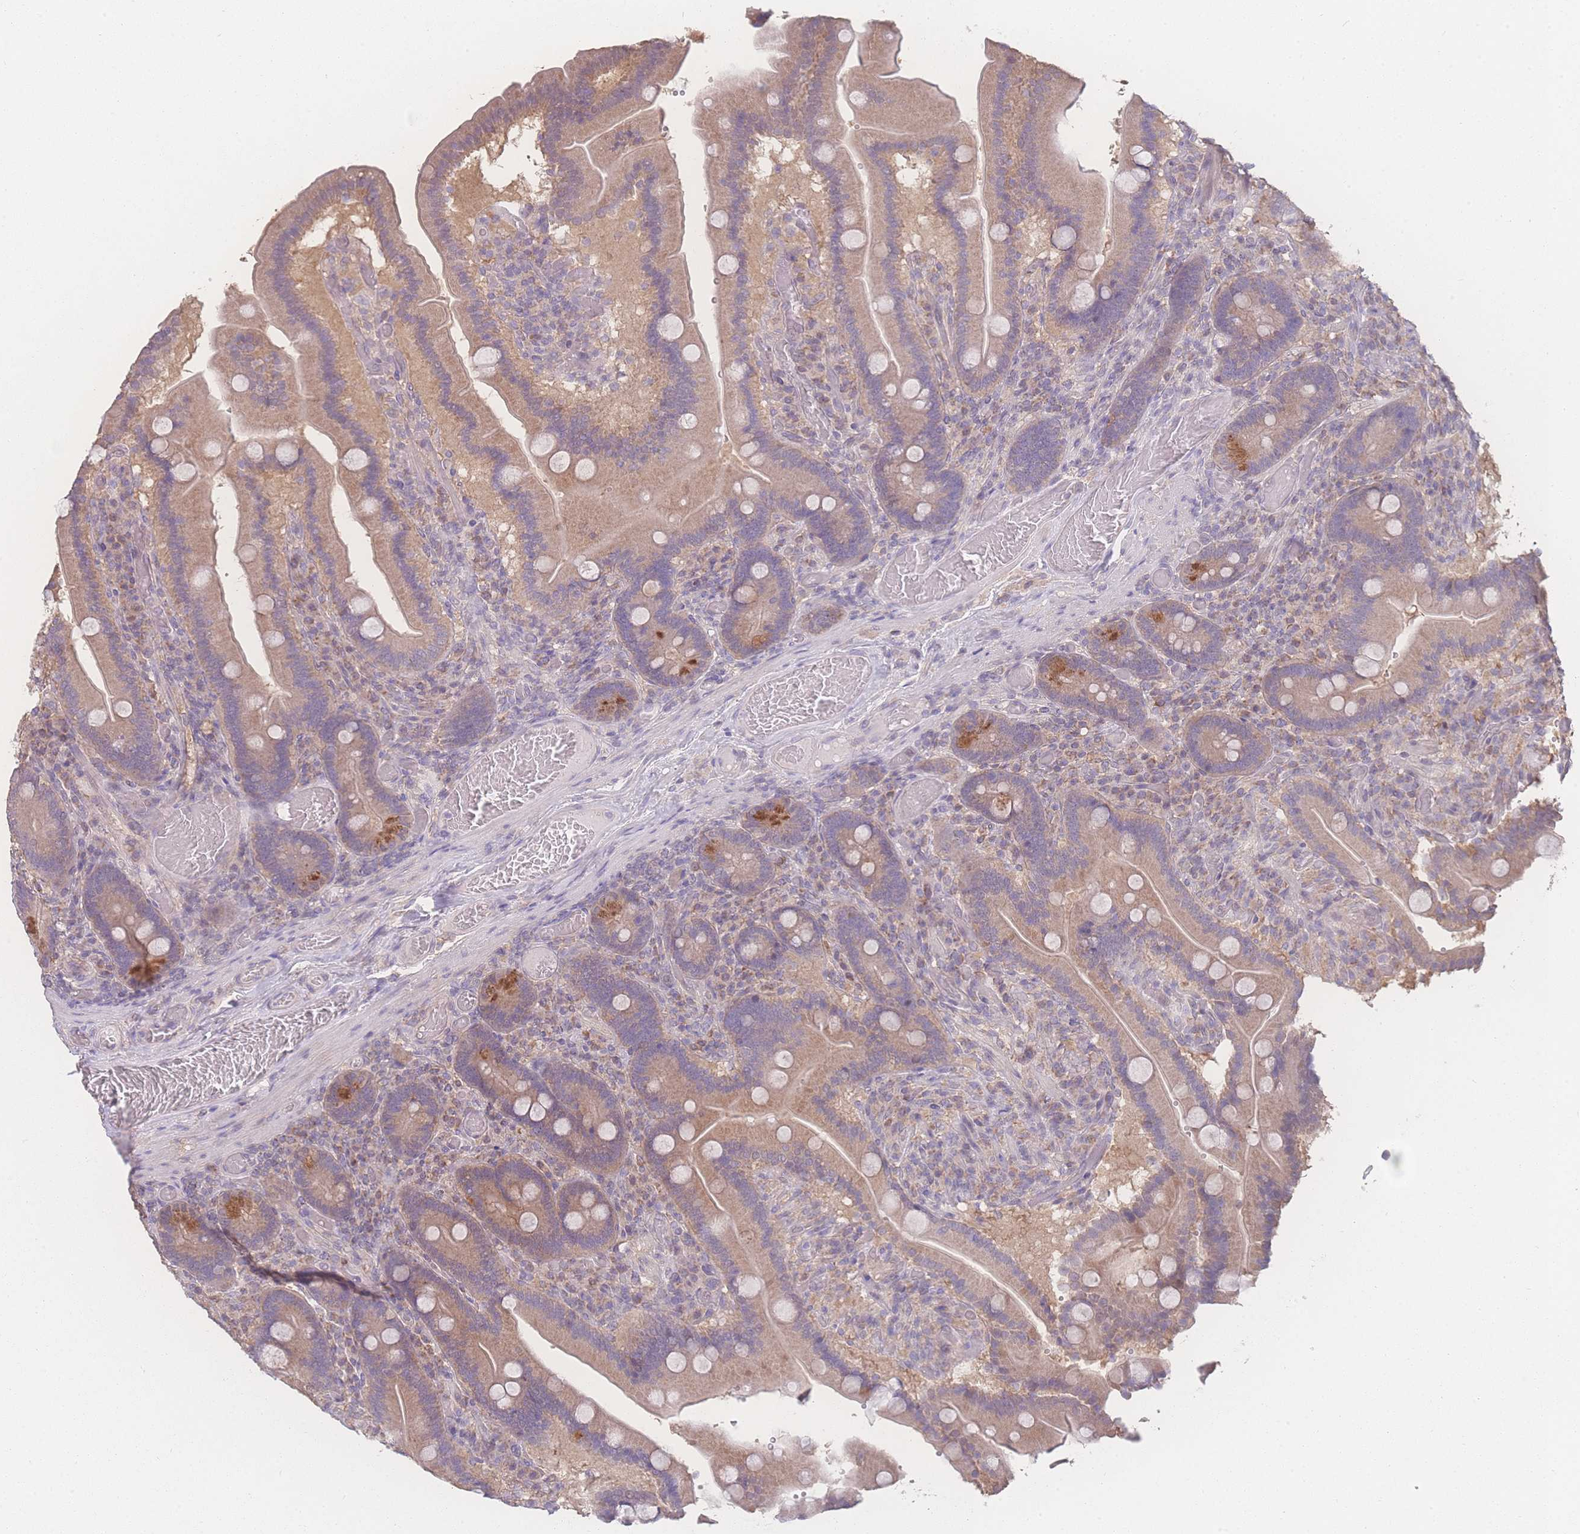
{"staining": {"intensity": "strong", "quantity": "<25%", "location": "cytoplasmic/membranous"}, "tissue": "duodenum", "cell_type": "Glandular cells", "image_type": "normal", "snomed": [{"axis": "morphology", "description": "Normal tissue, NOS"}, {"axis": "topography", "description": "Duodenum"}], "caption": "An IHC photomicrograph of unremarkable tissue is shown. Protein staining in brown highlights strong cytoplasmic/membranous positivity in duodenum within glandular cells.", "gene": "GIPR", "patient": {"sex": "female", "age": 62}}